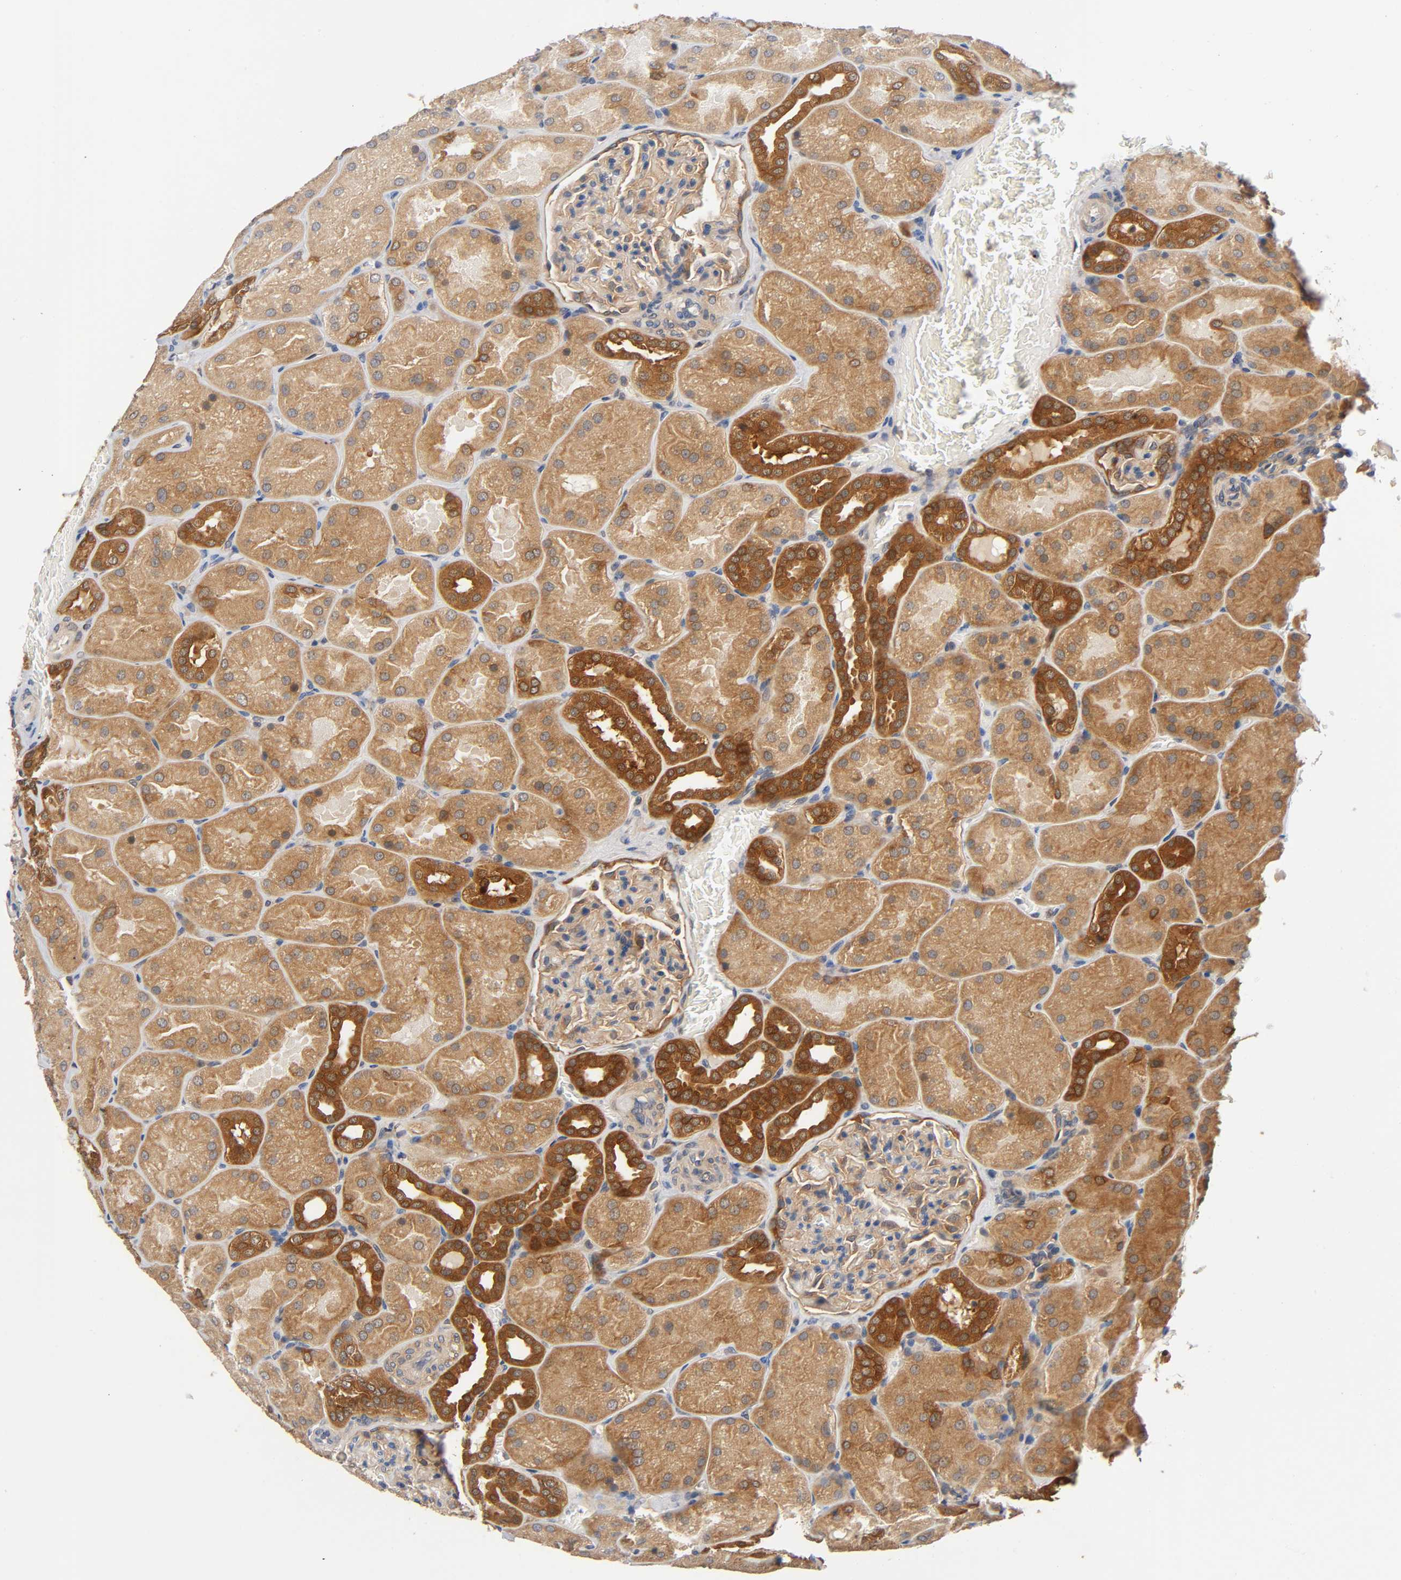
{"staining": {"intensity": "moderate", "quantity": ">75%", "location": "cytoplasmic/membranous"}, "tissue": "kidney", "cell_type": "Cells in glomeruli", "image_type": "normal", "snomed": [{"axis": "morphology", "description": "Normal tissue, NOS"}, {"axis": "topography", "description": "Kidney"}], "caption": "This histopathology image displays benign kidney stained with immunohistochemistry (IHC) to label a protein in brown. The cytoplasmic/membranous of cells in glomeruli show moderate positivity for the protein. Nuclei are counter-stained blue.", "gene": "PRKAB1", "patient": {"sex": "male", "age": 28}}